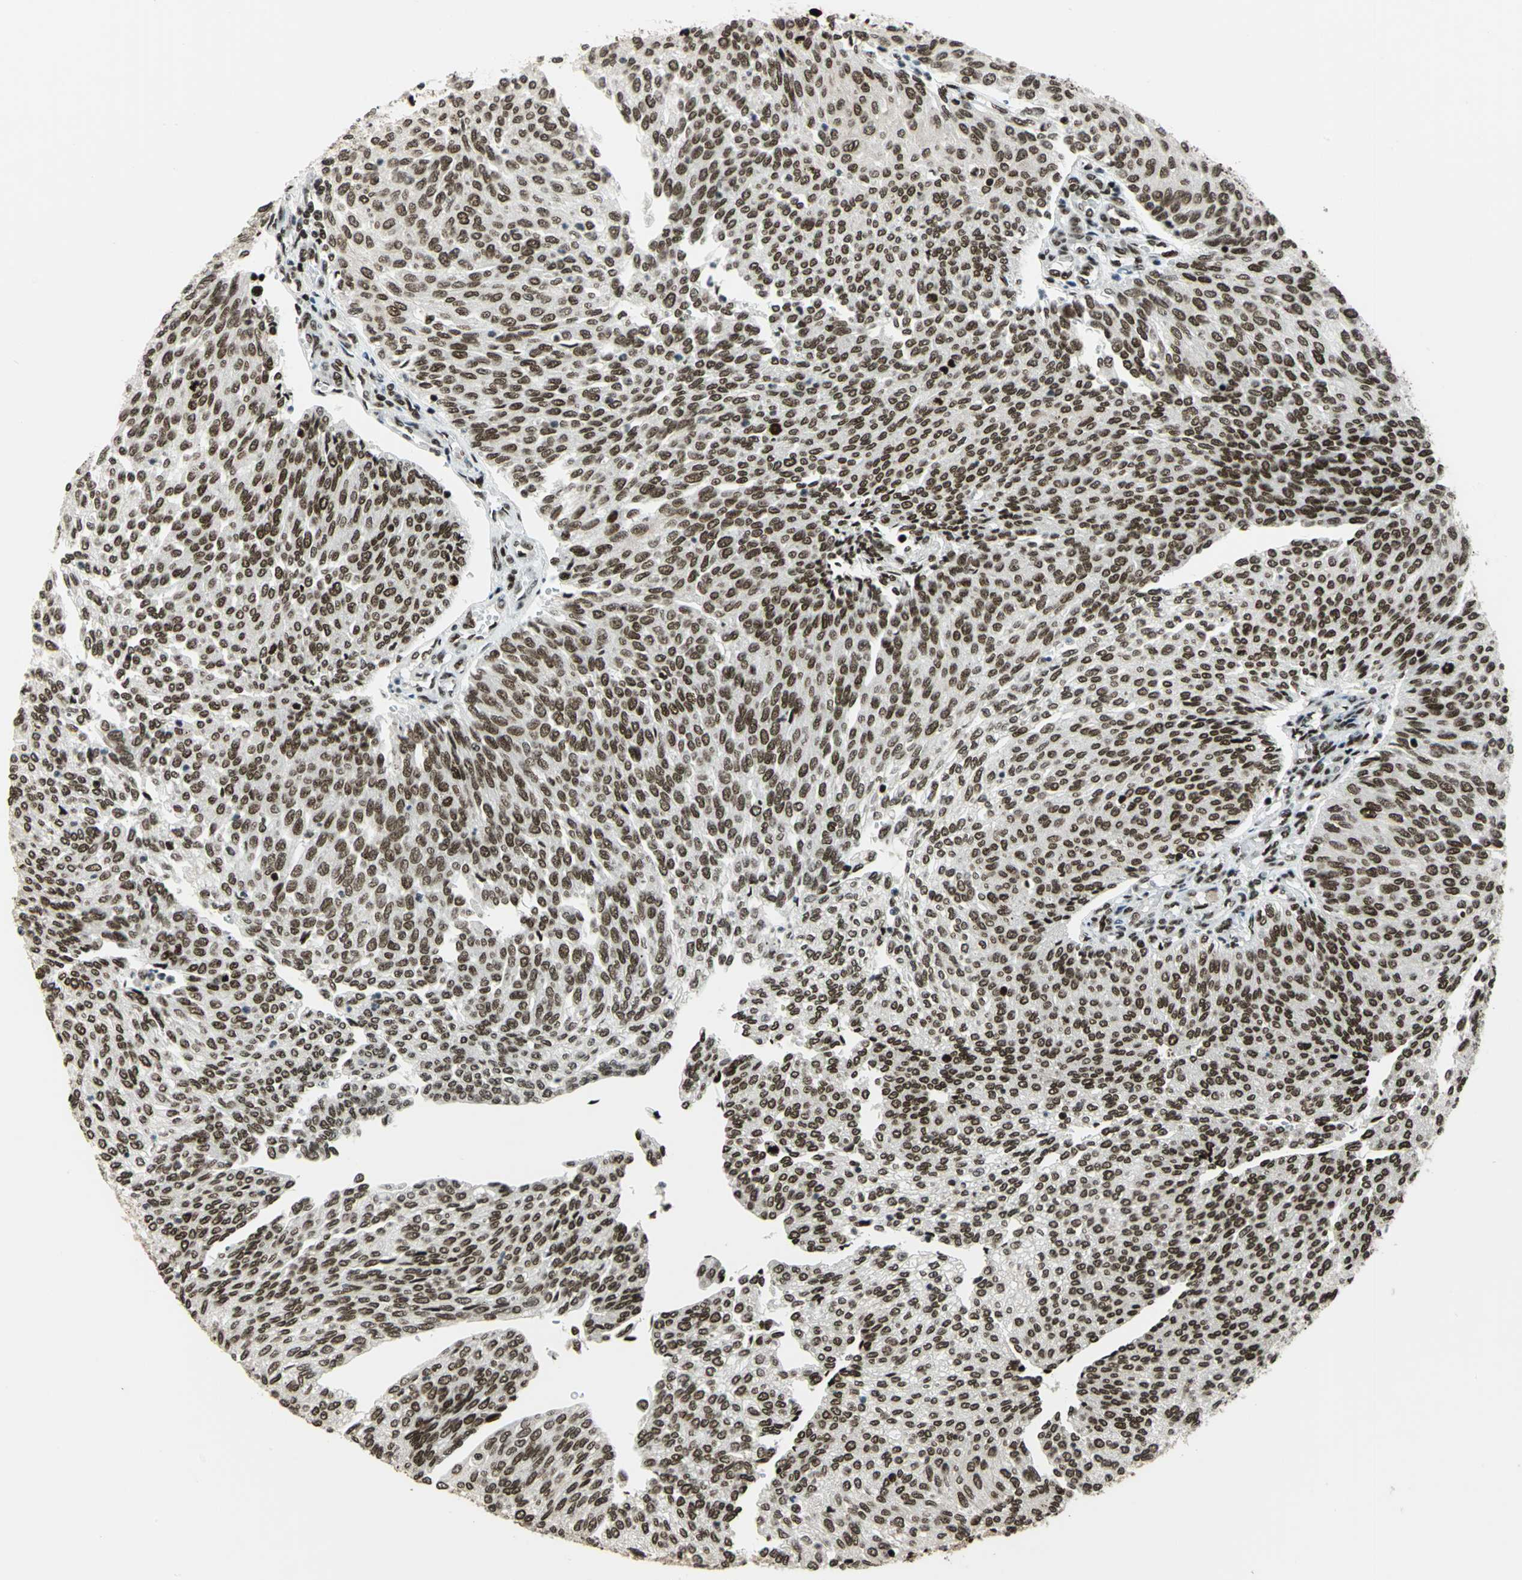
{"staining": {"intensity": "strong", "quantity": ">75%", "location": "nuclear"}, "tissue": "urothelial cancer", "cell_type": "Tumor cells", "image_type": "cancer", "snomed": [{"axis": "morphology", "description": "Urothelial carcinoma, Low grade"}, {"axis": "topography", "description": "Urinary bladder"}], "caption": "Protein expression analysis of urothelial carcinoma (low-grade) exhibits strong nuclear expression in about >75% of tumor cells. (DAB (3,3'-diaminobenzidine) = brown stain, brightfield microscopy at high magnification).", "gene": "UBTF", "patient": {"sex": "female", "age": 79}}